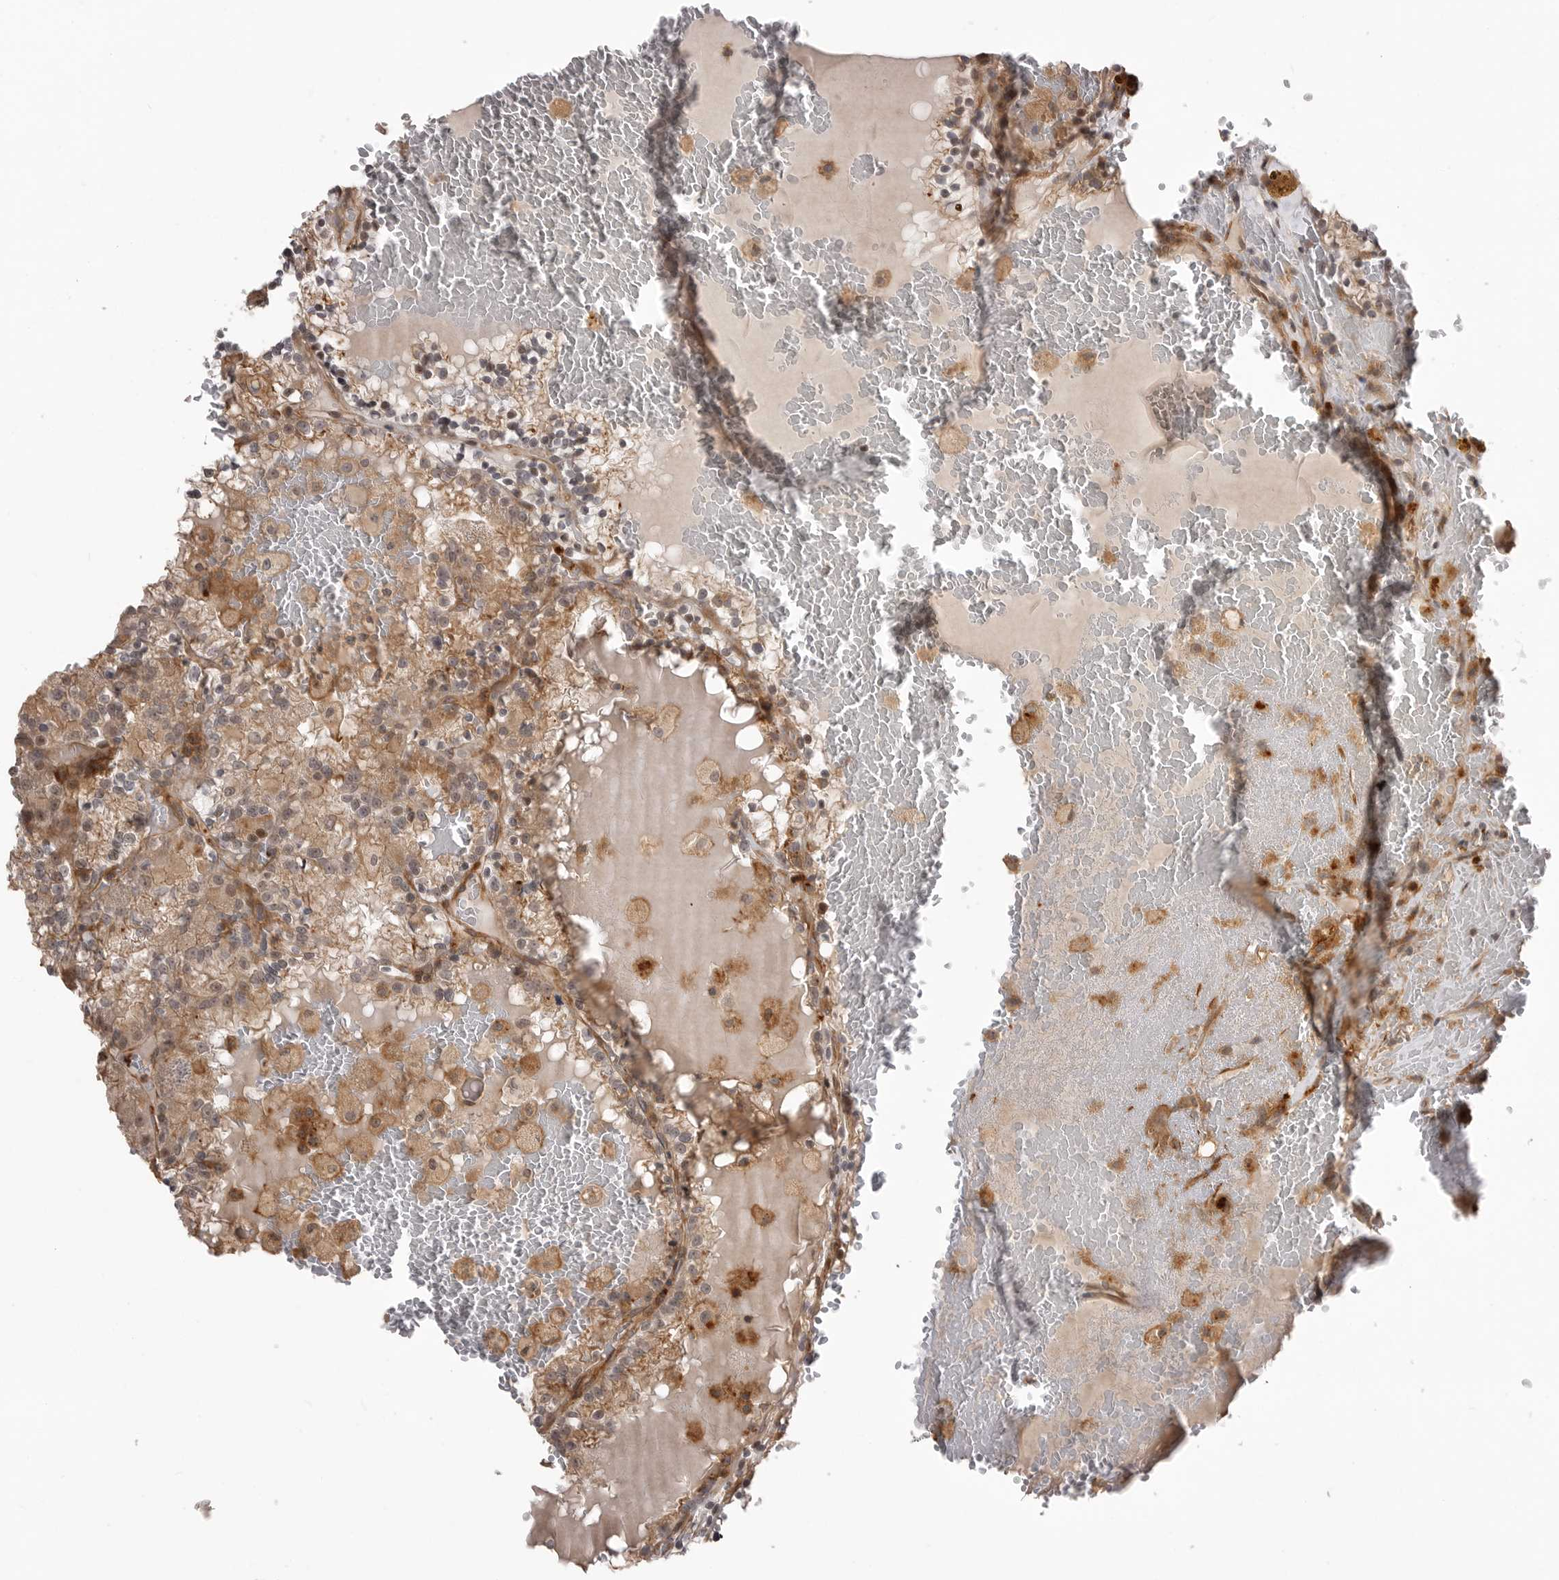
{"staining": {"intensity": "moderate", "quantity": "<25%", "location": "cytoplasmic/membranous"}, "tissue": "renal cancer", "cell_type": "Tumor cells", "image_type": "cancer", "snomed": [{"axis": "morphology", "description": "Adenocarcinoma, NOS"}, {"axis": "topography", "description": "Kidney"}], "caption": "This histopathology image shows immunohistochemistry (IHC) staining of human renal adenocarcinoma, with low moderate cytoplasmic/membranous expression in approximately <25% of tumor cells.", "gene": "TRIM56", "patient": {"sex": "female", "age": 56}}